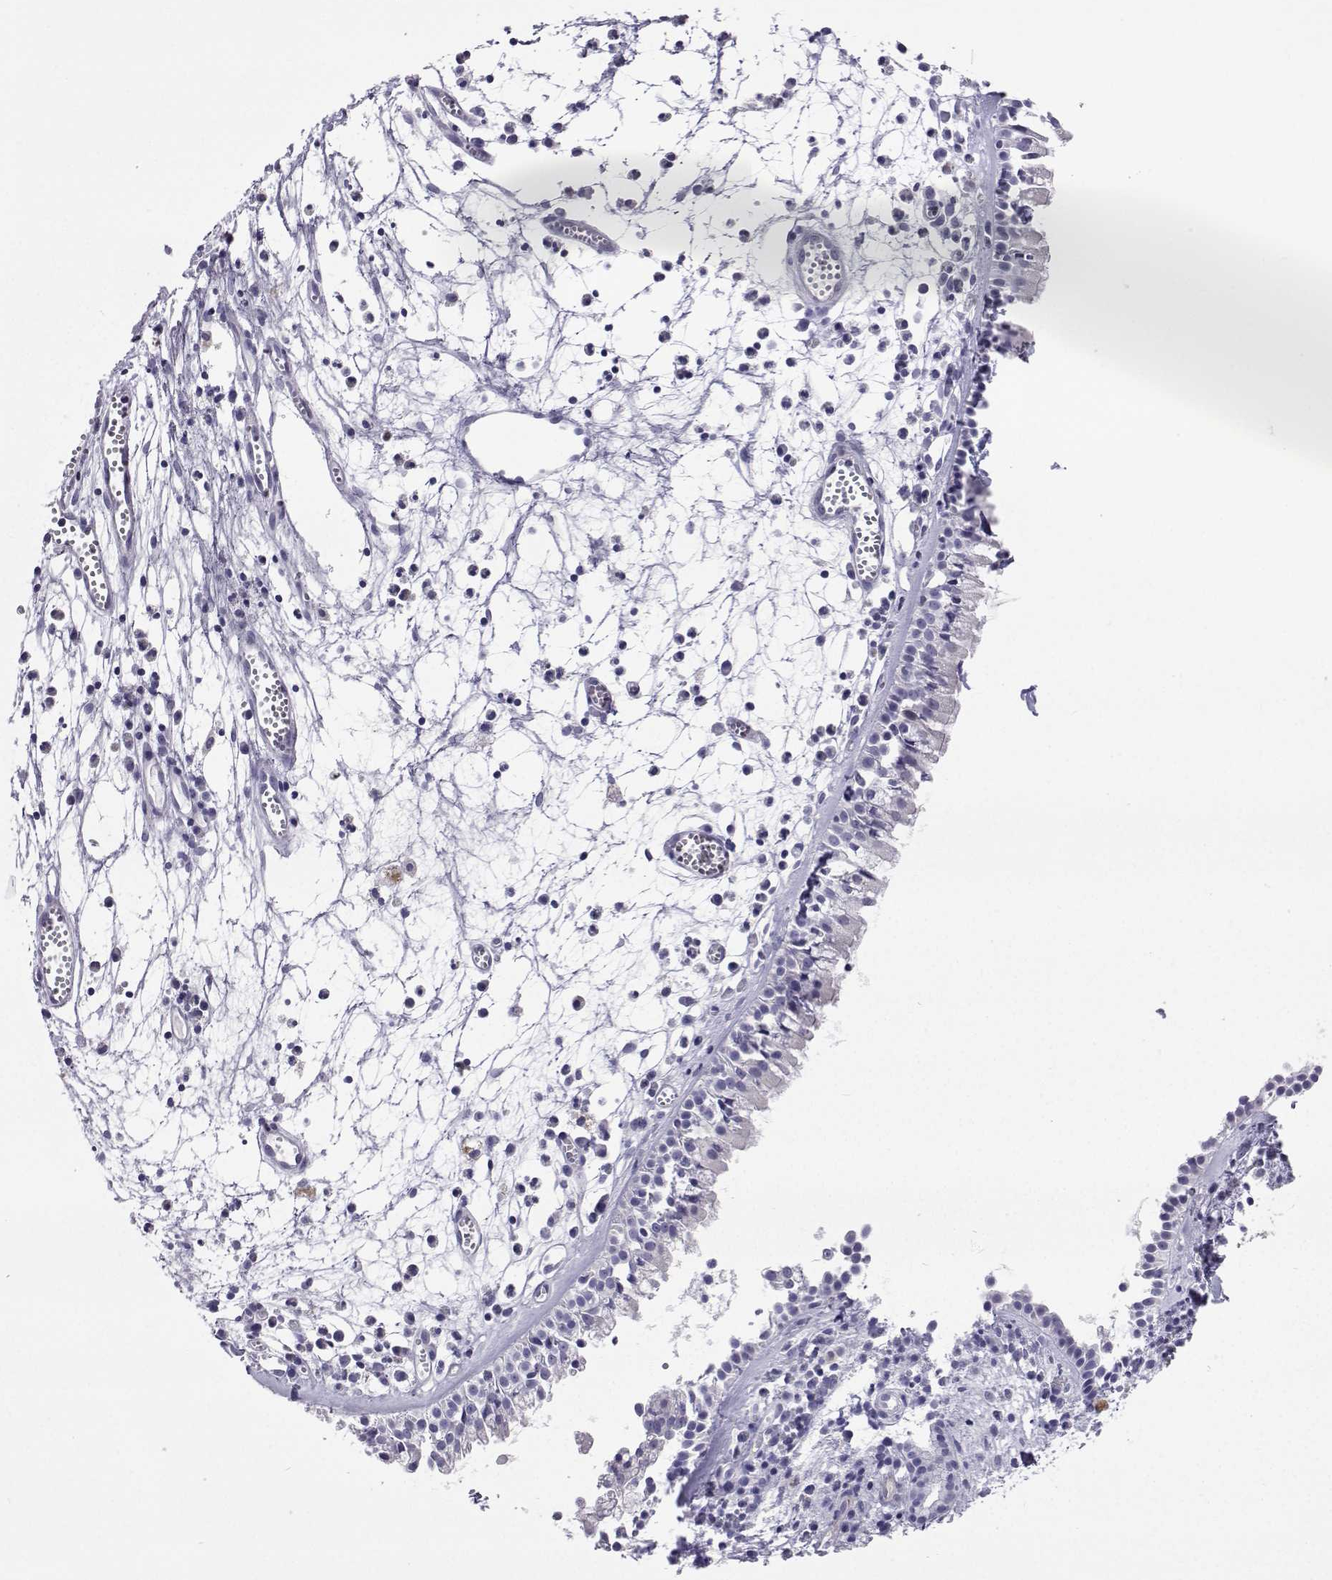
{"staining": {"intensity": "negative", "quantity": "none", "location": "none"}, "tissue": "nasopharynx", "cell_type": "Respiratory epithelial cells", "image_type": "normal", "snomed": [{"axis": "morphology", "description": "Normal tissue, NOS"}, {"axis": "topography", "description": "Nasopharynx"}], "caption": "The IHC image has no significant expression in respiratory epithelial cells of nasopharynx.", "gene": "GALM", "patient": {"sex": "female", "age": 52}}